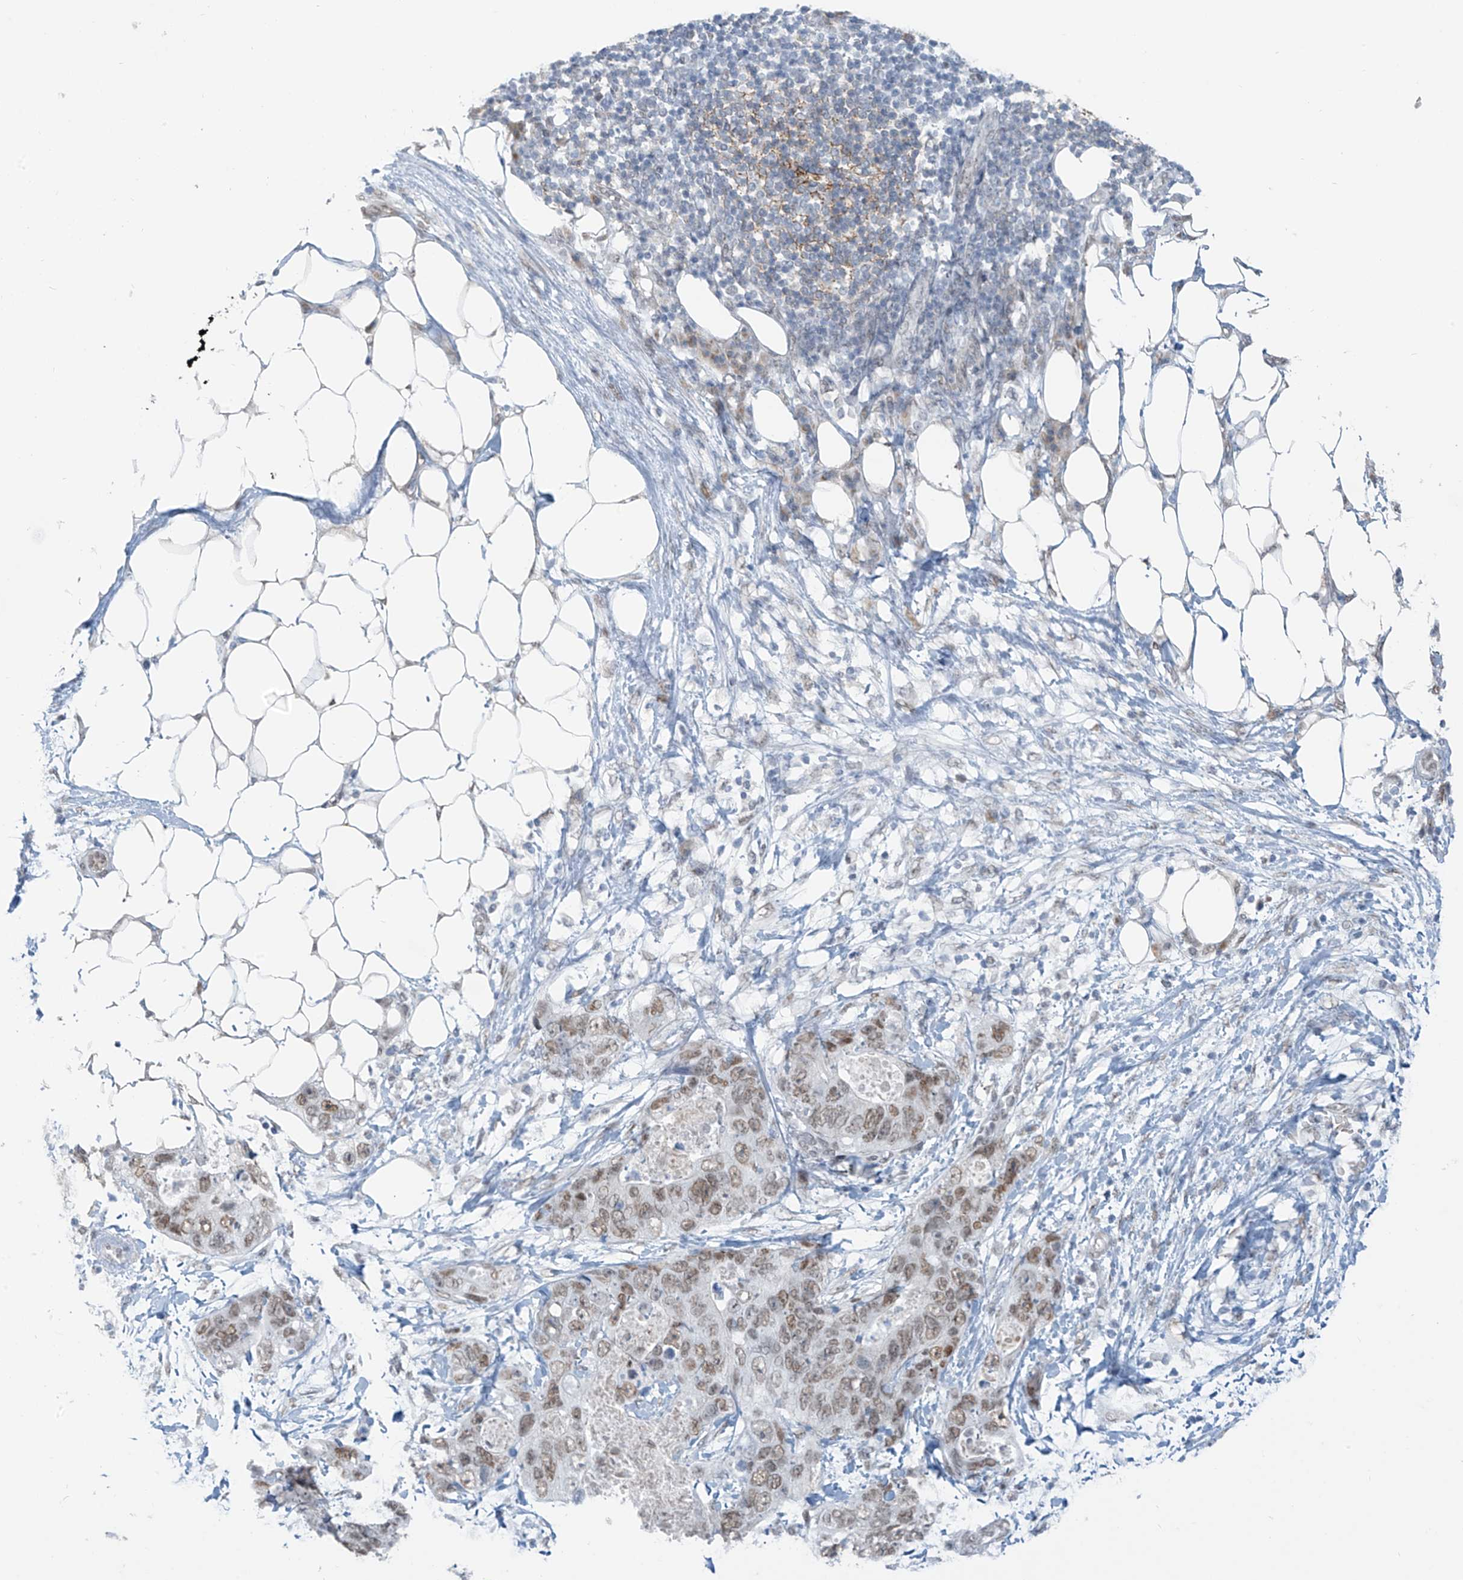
{"staining": {"intensity": "weak", "quantity": ">75%", "location": "nuclear"}, "tissue": "stomach cancer", "cell_type": "Tumor cells", "image_type": "cancer", "snomed": [{"axis": "morphology", "description": "Adenocarcinoma, NOS"}, {"axis": "topography", "description": "Stomach"}], "caption": "IHC histopathology image of neoplastic tissue: stomach adenocarcinoma stained using immunohistochemistry demonstrates low levels of weak protein expression localized specifically in the nuclear of tumor cells, appearing as a nuclear brown color.", "gene": "MCM9", "patient": {"sex": "female", "age": 89}}